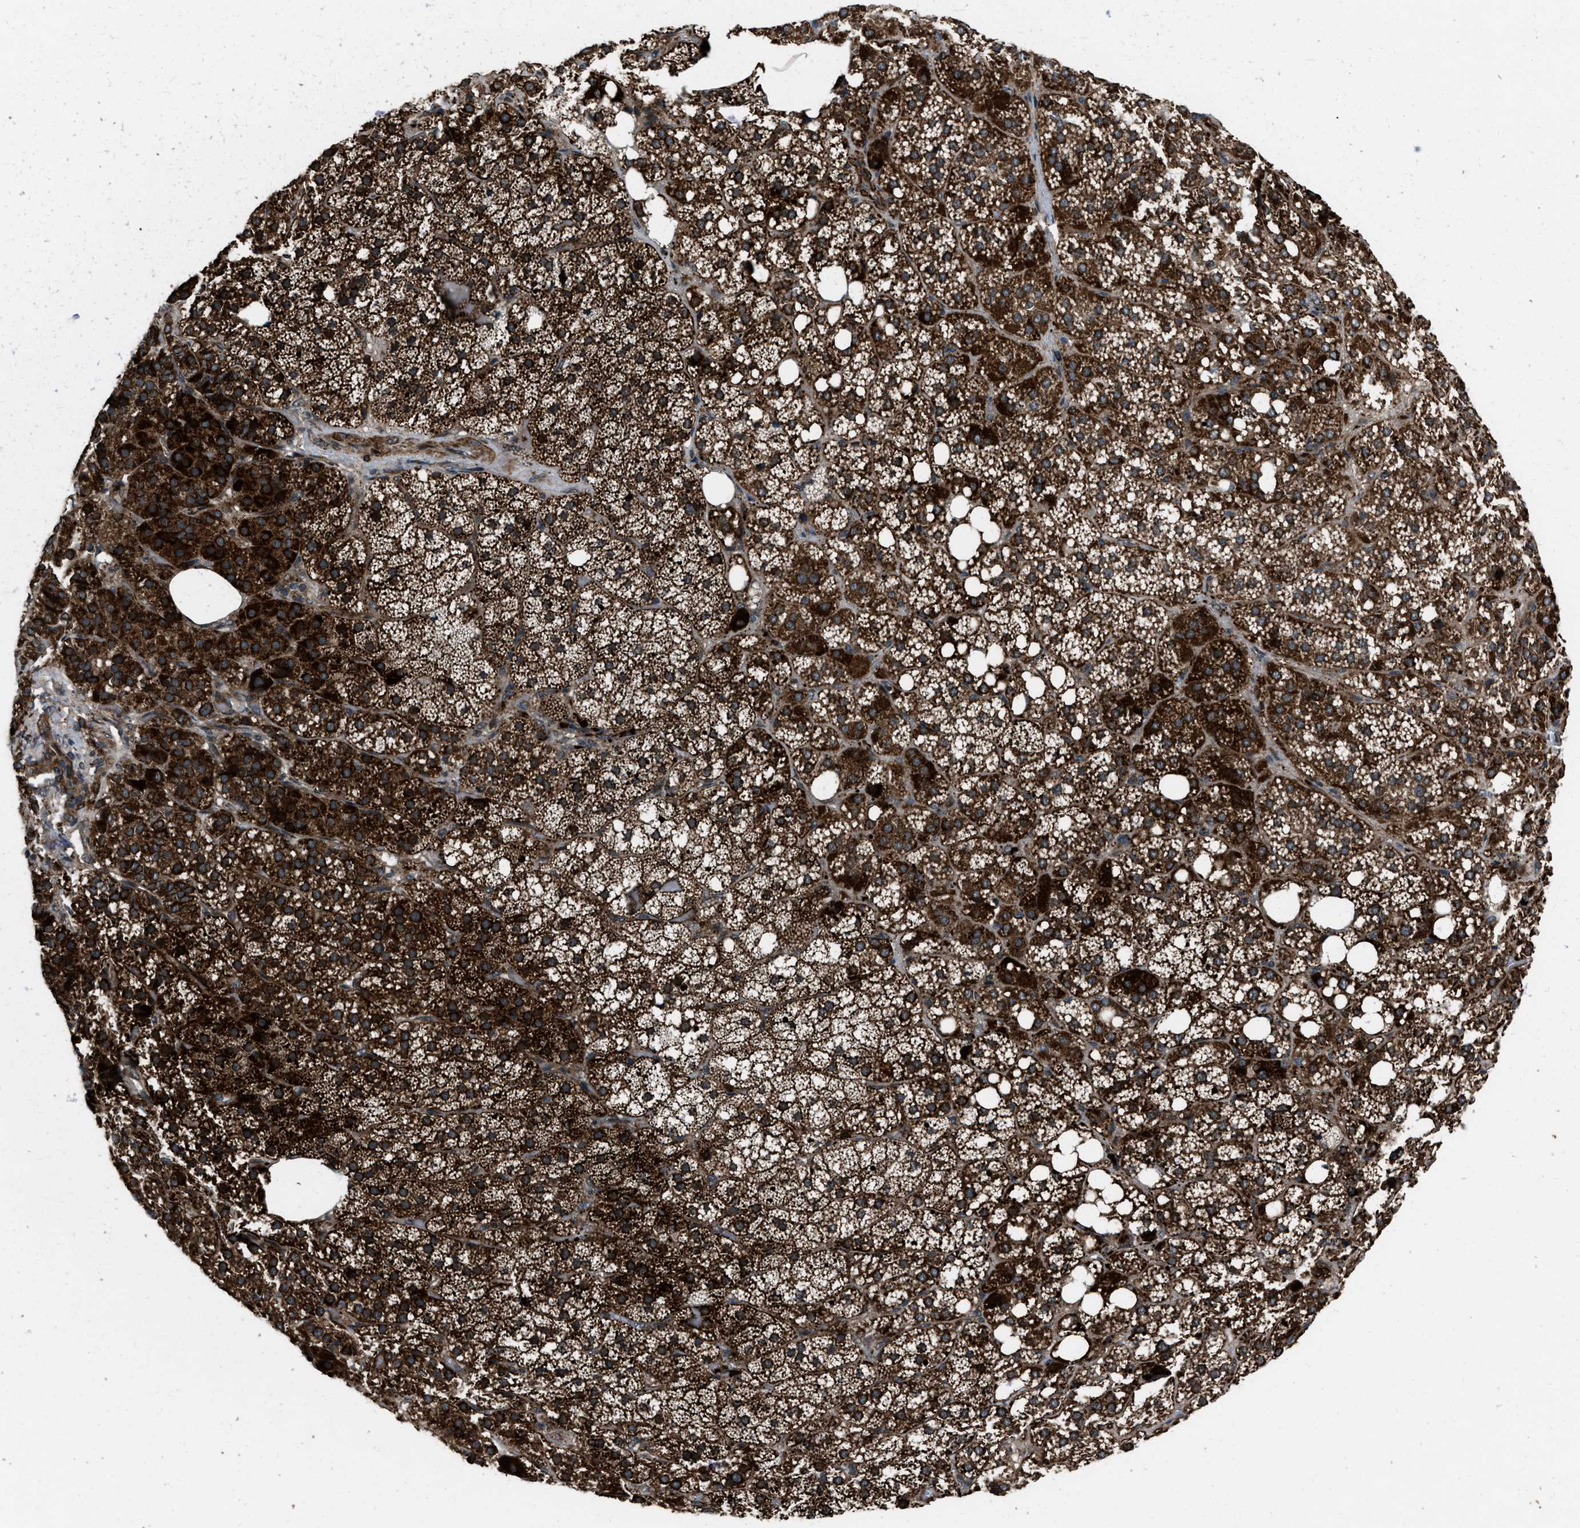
{"staining": {"intensity": "strong", "quantity": ">75%", "location": "cytoplasmic/membranous"}, "tissue": "adrenal gland", "cell_type": "Glandular cells", "image_type": "normal", "snomed": [{"axis": "morphology", "description": "Normal tissue, NOS"}, {"axis": "topography", "description": "Adrenal gland"}], "caption": "A micrograph of human adrenal gland stained for a protein displays strong cytoplasmic/membranous brown staining in glandular cells.", "gene": "IRAK4", "patient": {"sex": "female", "age": 59}}